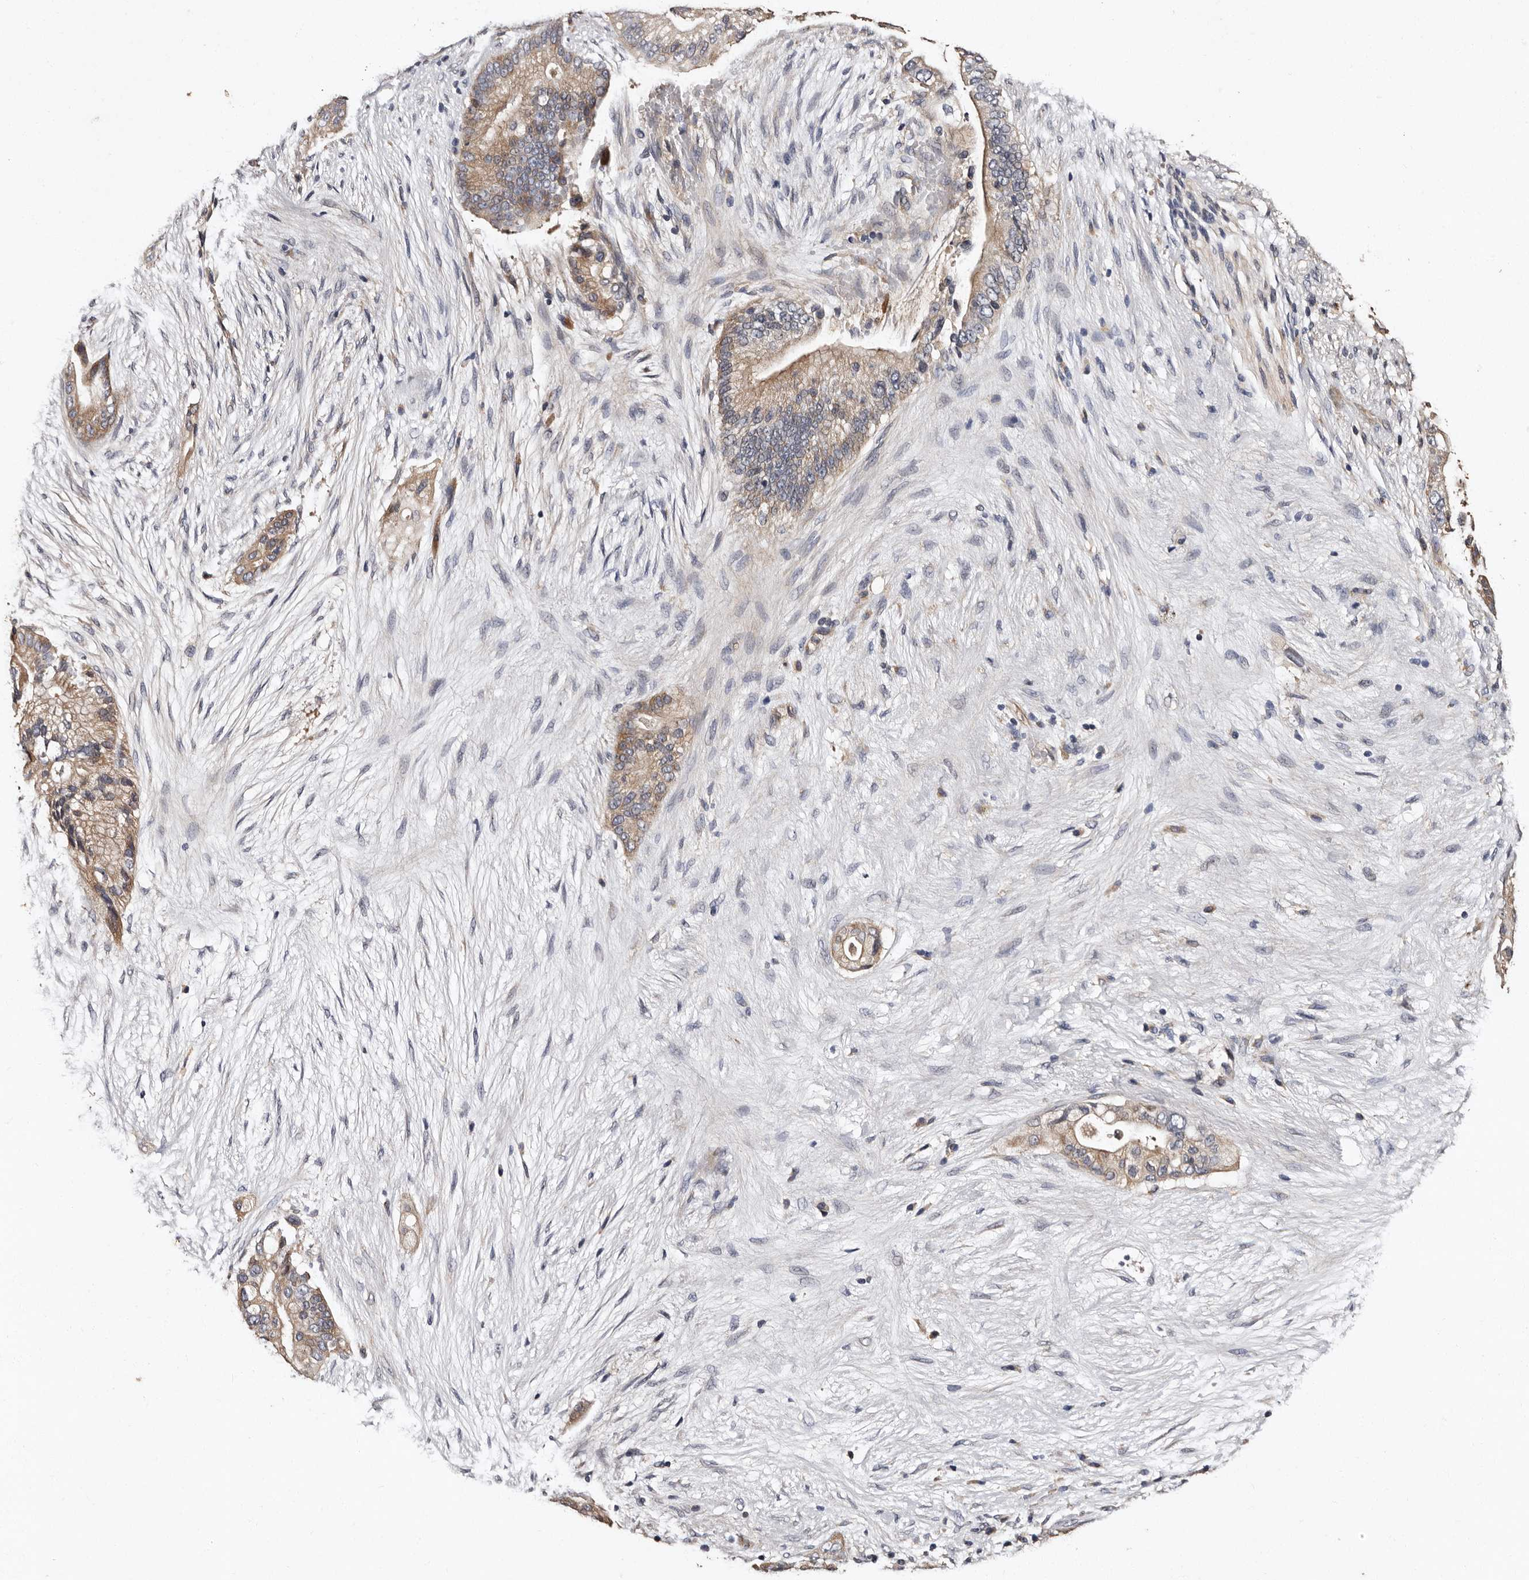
{"staining": {"intensity": "weak", "quantity": "25%-75%", "location": "cytoplasmic/membranous"}, "tissue": "pancreatic cancer", "cell_type": "Tumor cells", "image_type": "cancer", "snomed": [{"axis": "morphology", "description": "Adenocarcinoma, NOS"}, {"axis": "topography", "description": "Pancreas"}], "caption": "Immunohistochemistry (DAB) staining of human adenocarcinoma (pancreatic) exhibits weak cytoplasmic/membranous protein positivity in about 25%-75% of tumor cells.", "gene": "ADCK5", "patient": {"sex": "male", "age": 53}}